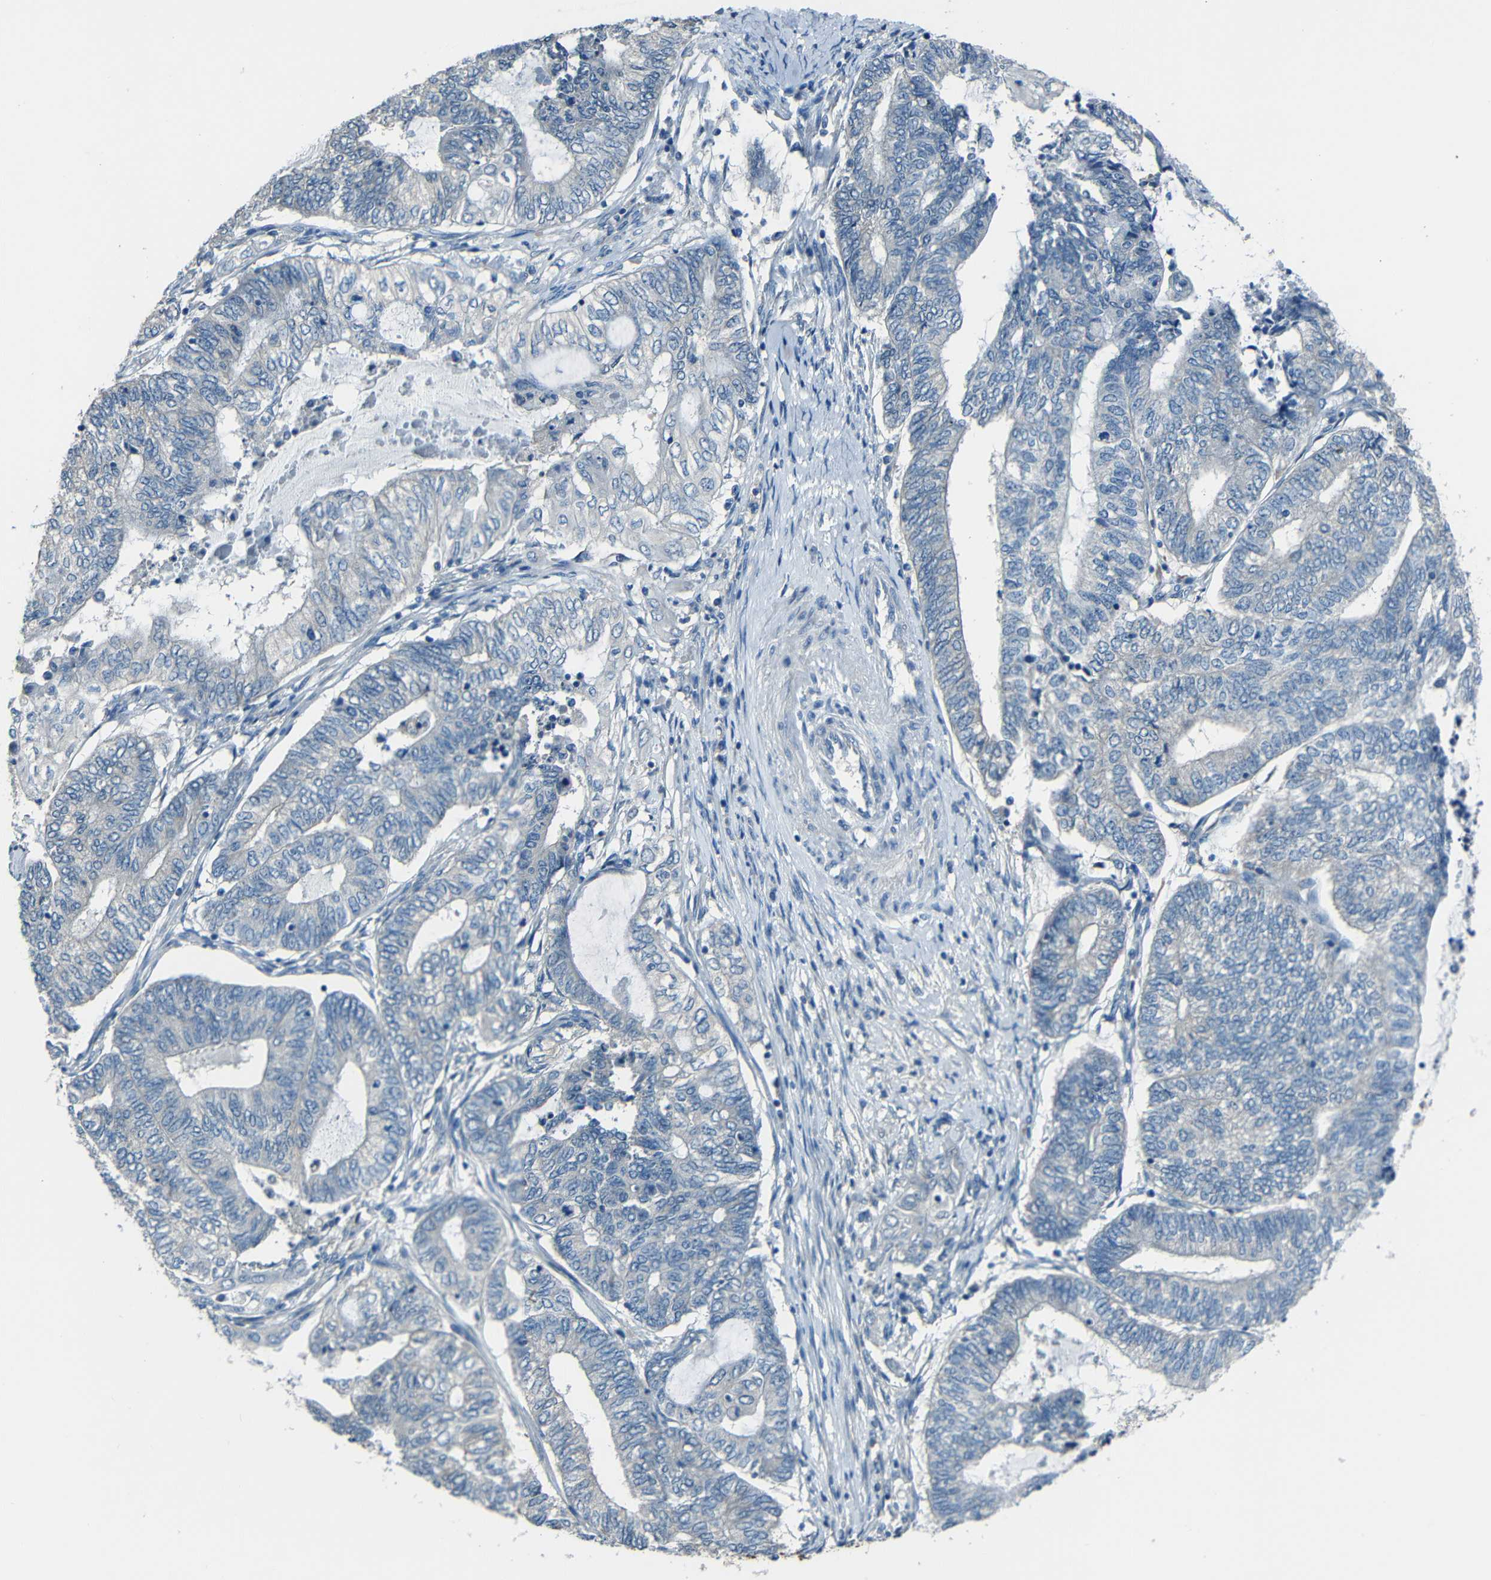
{"staining": {"intensity": "negative", "quantity": "none", "location": "none"}, "tissue": "endometrial cancer", "cell_type": "Tumor cells", "image_type": "cancer", "snomed": [{"axis": "morphology", "description": "Adenocarcinoma, NOS"}, {"axis": "topography", "description": "Uterus"}, {"axis": "topography", "description": "Endometrium"}], "caption": "This micrograph is of endometrial cancer stained with immunohistochemistry (IHC) to label a protein in brown with the nuclei are counter-stained blue. There is no positivity in tumor cells.", "gene": "SLA", "patient": {"sex": "female", "age": 70}}